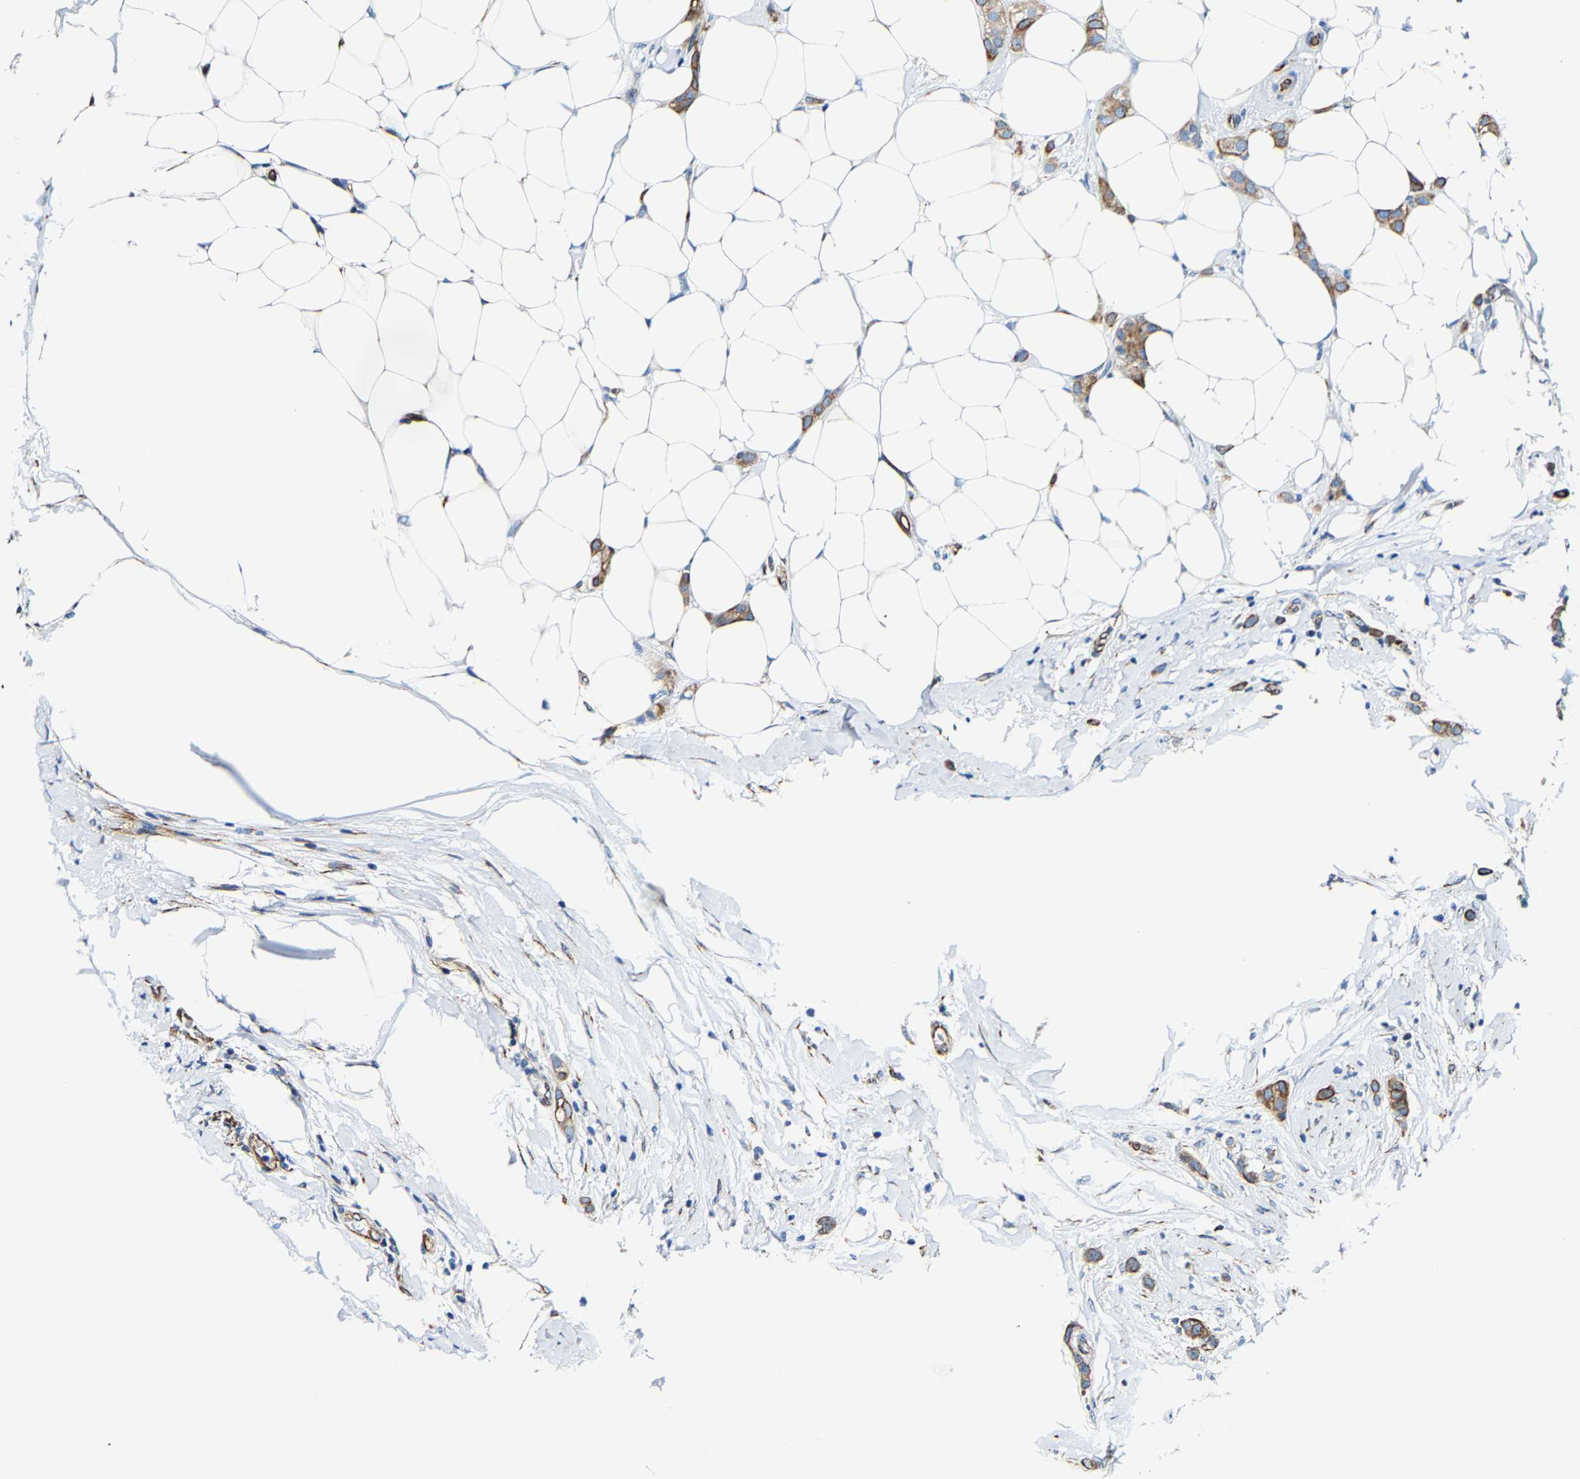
{"staining": {"intensity": "moderate", "quantity": ">75%", "location": "cytoplasmic/membranous"}, "tissue": "breast cancer", "cell_type": "Tumor cells", "image_type": "cancer", "snomed": [{"axis": "morphology", "description": "Lobular carcinoma"}, {"axis": "topography", "description": "Breast"}], "caption": "Brown immunohistochemical staining in breast cancer reveals moderate cytoplasmic/membranous expression in approximately >75% of tumor cells. (DAB (3,3'-diaminobenzidine) IHC, brown staining for protein, blue staining for nuclei).", "gene": "MMEL1", "patient": {"sex": "female", "age": 55}}